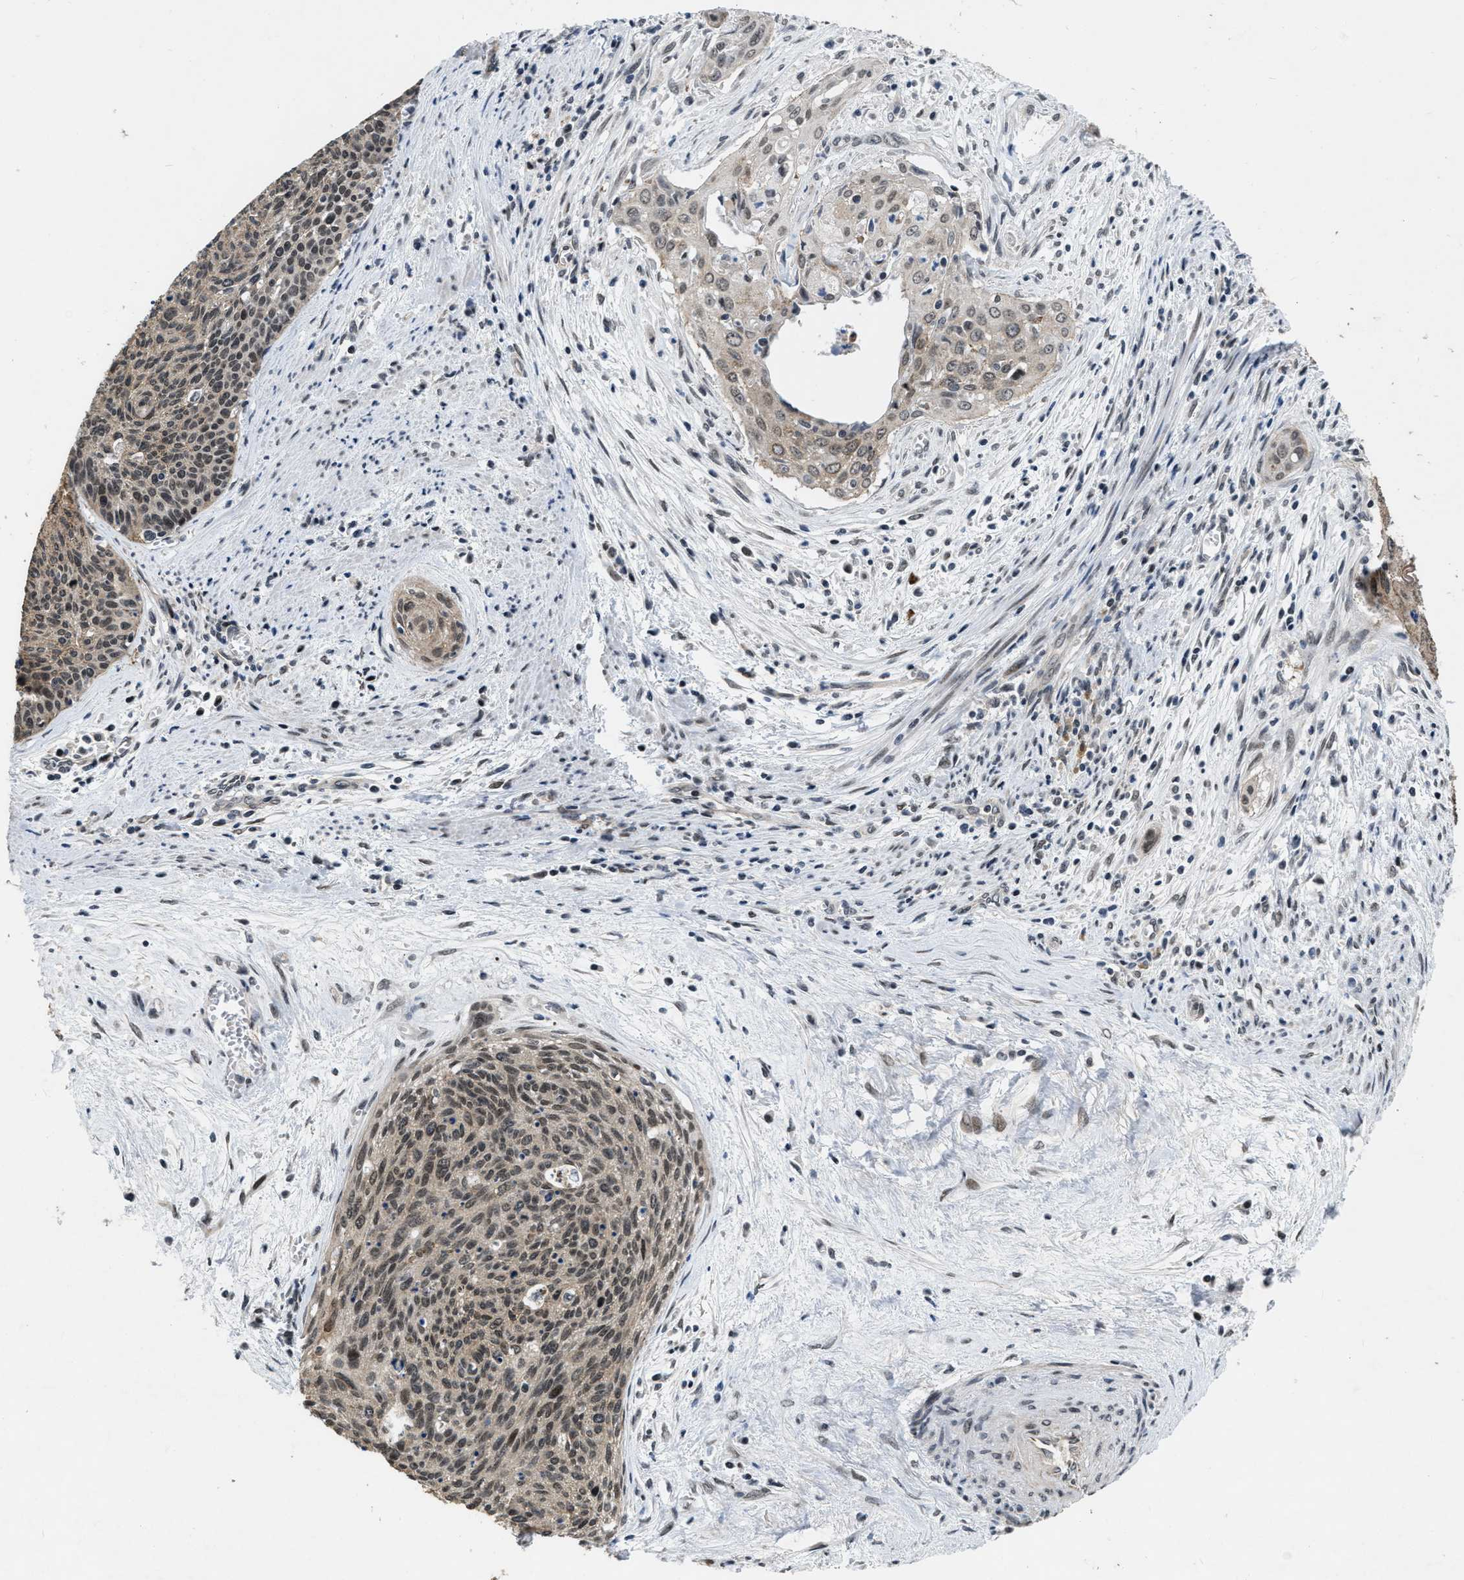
{"staining": {"intensity": "weak", "quantity": "25%-75%", "location": "nuclear"}, "tissue": "cervical cancer", "cell_type": "Tumor cells", "image_type": "cancer", "snomed": [{"axis": "morphology", "description": "Squamous cell carcinoma, NOS"}, {"axis": "topography", "description": "Cervix"}], "caption": "The immunohistochemical stain highlights weak nuclear expression in tumor cells of cervical squamous cell carcinoma tissue.", "gene": "ZNHIT1", "patient": {"sex": "female", "age": 55}}